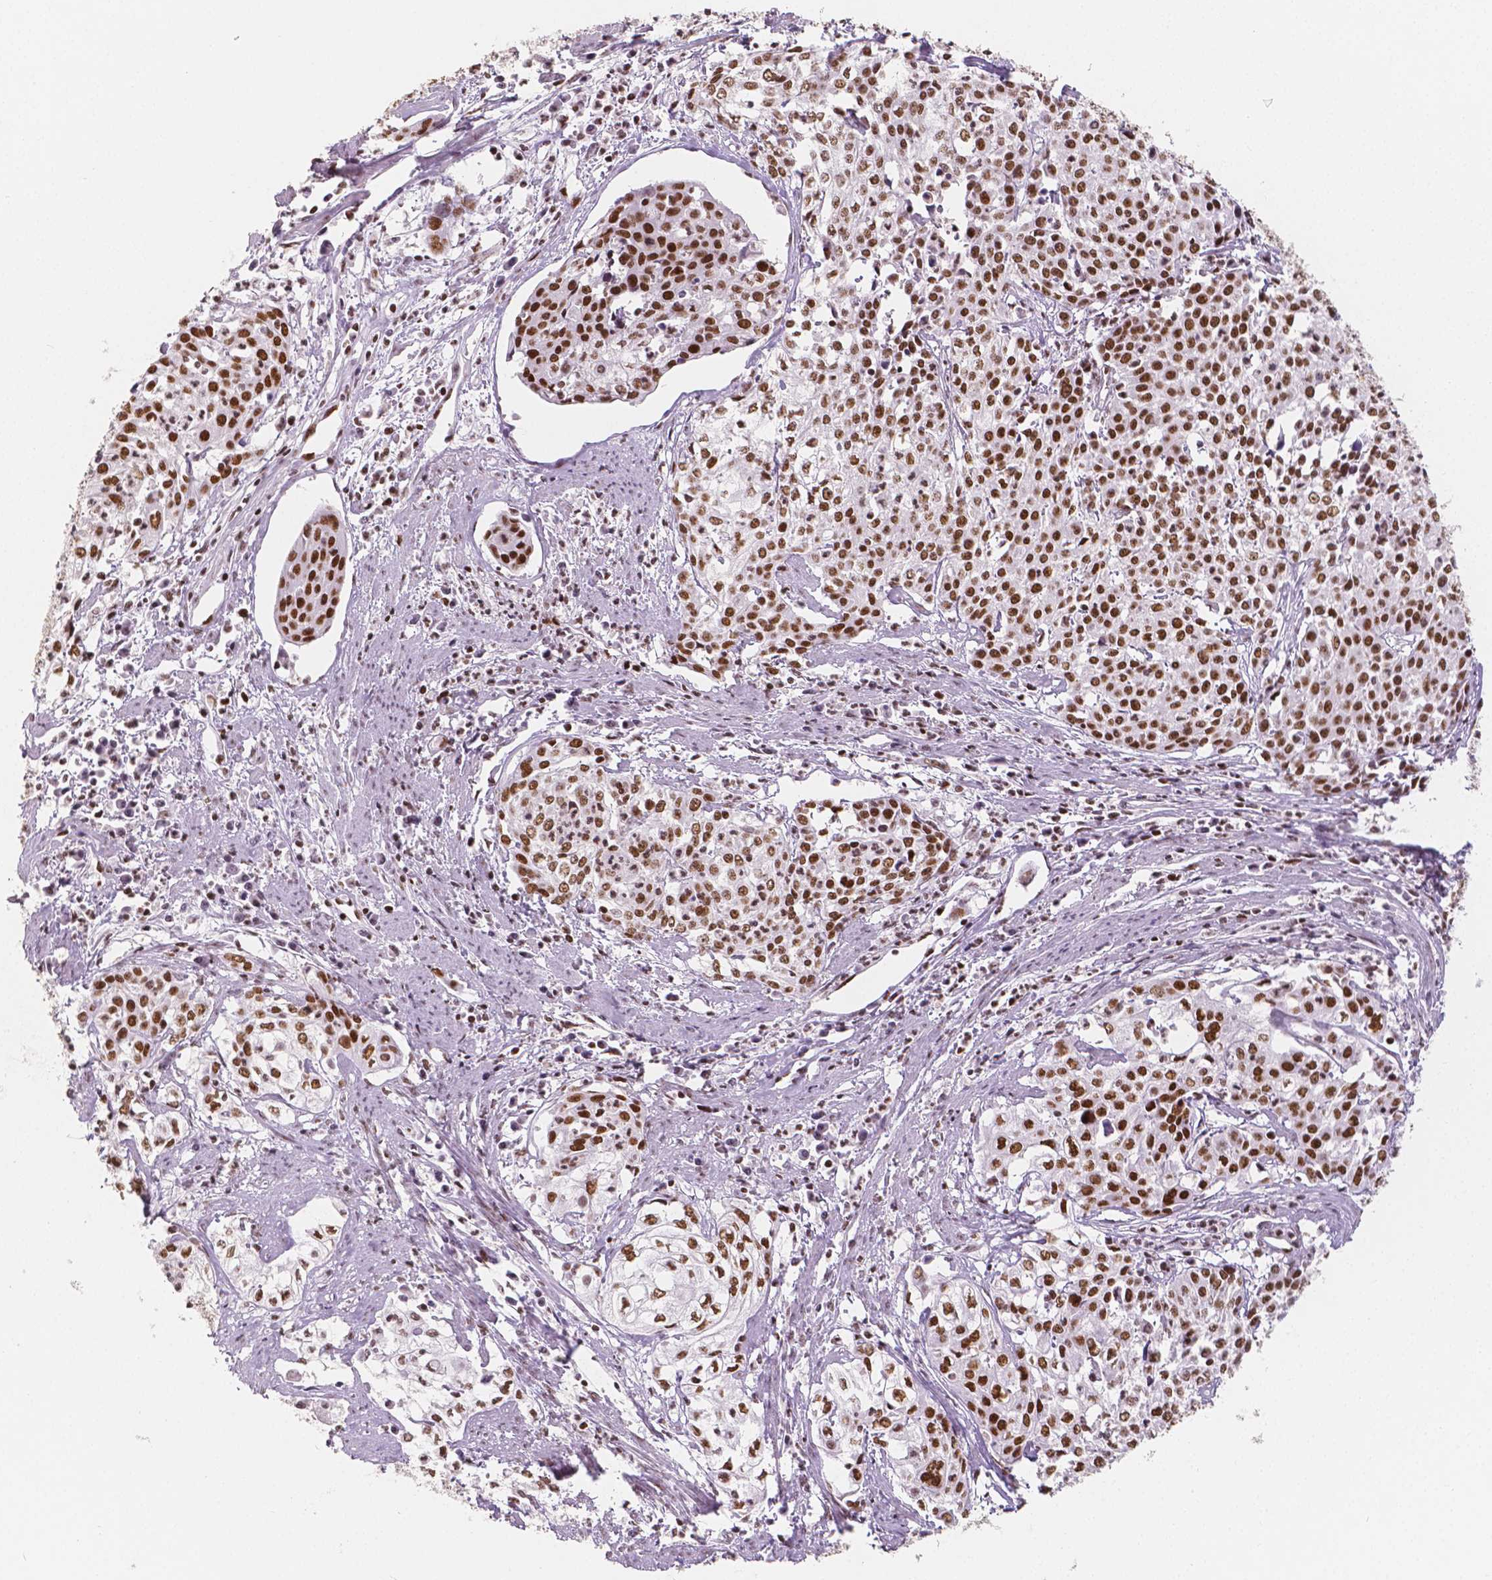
{"staining": {"intensity": "strong", "quantity": ">75%", "location": "nuclear"}, "tissue": "cervical cancer", "cell_type": "Tumor cells", "image_type": "cancer", "snomed": [{"axis": "morphology", "description": "Squamous cell carcinoma, NOS"}, {"axis": "topography", "description": "Cervix"}], "caption": "Immunohistochemical staining of squamous cell carcinoma (cervical) reveals high levels of strong nuclear protein positivity in approximately >75% of tumor cells. The staining was performed using DAB, with brown indicating positive protein expression. Nuclei are stained blue with hematoxylin.", "gene": "HDAC1", "patient": {"sex": "female", "age": 39}}